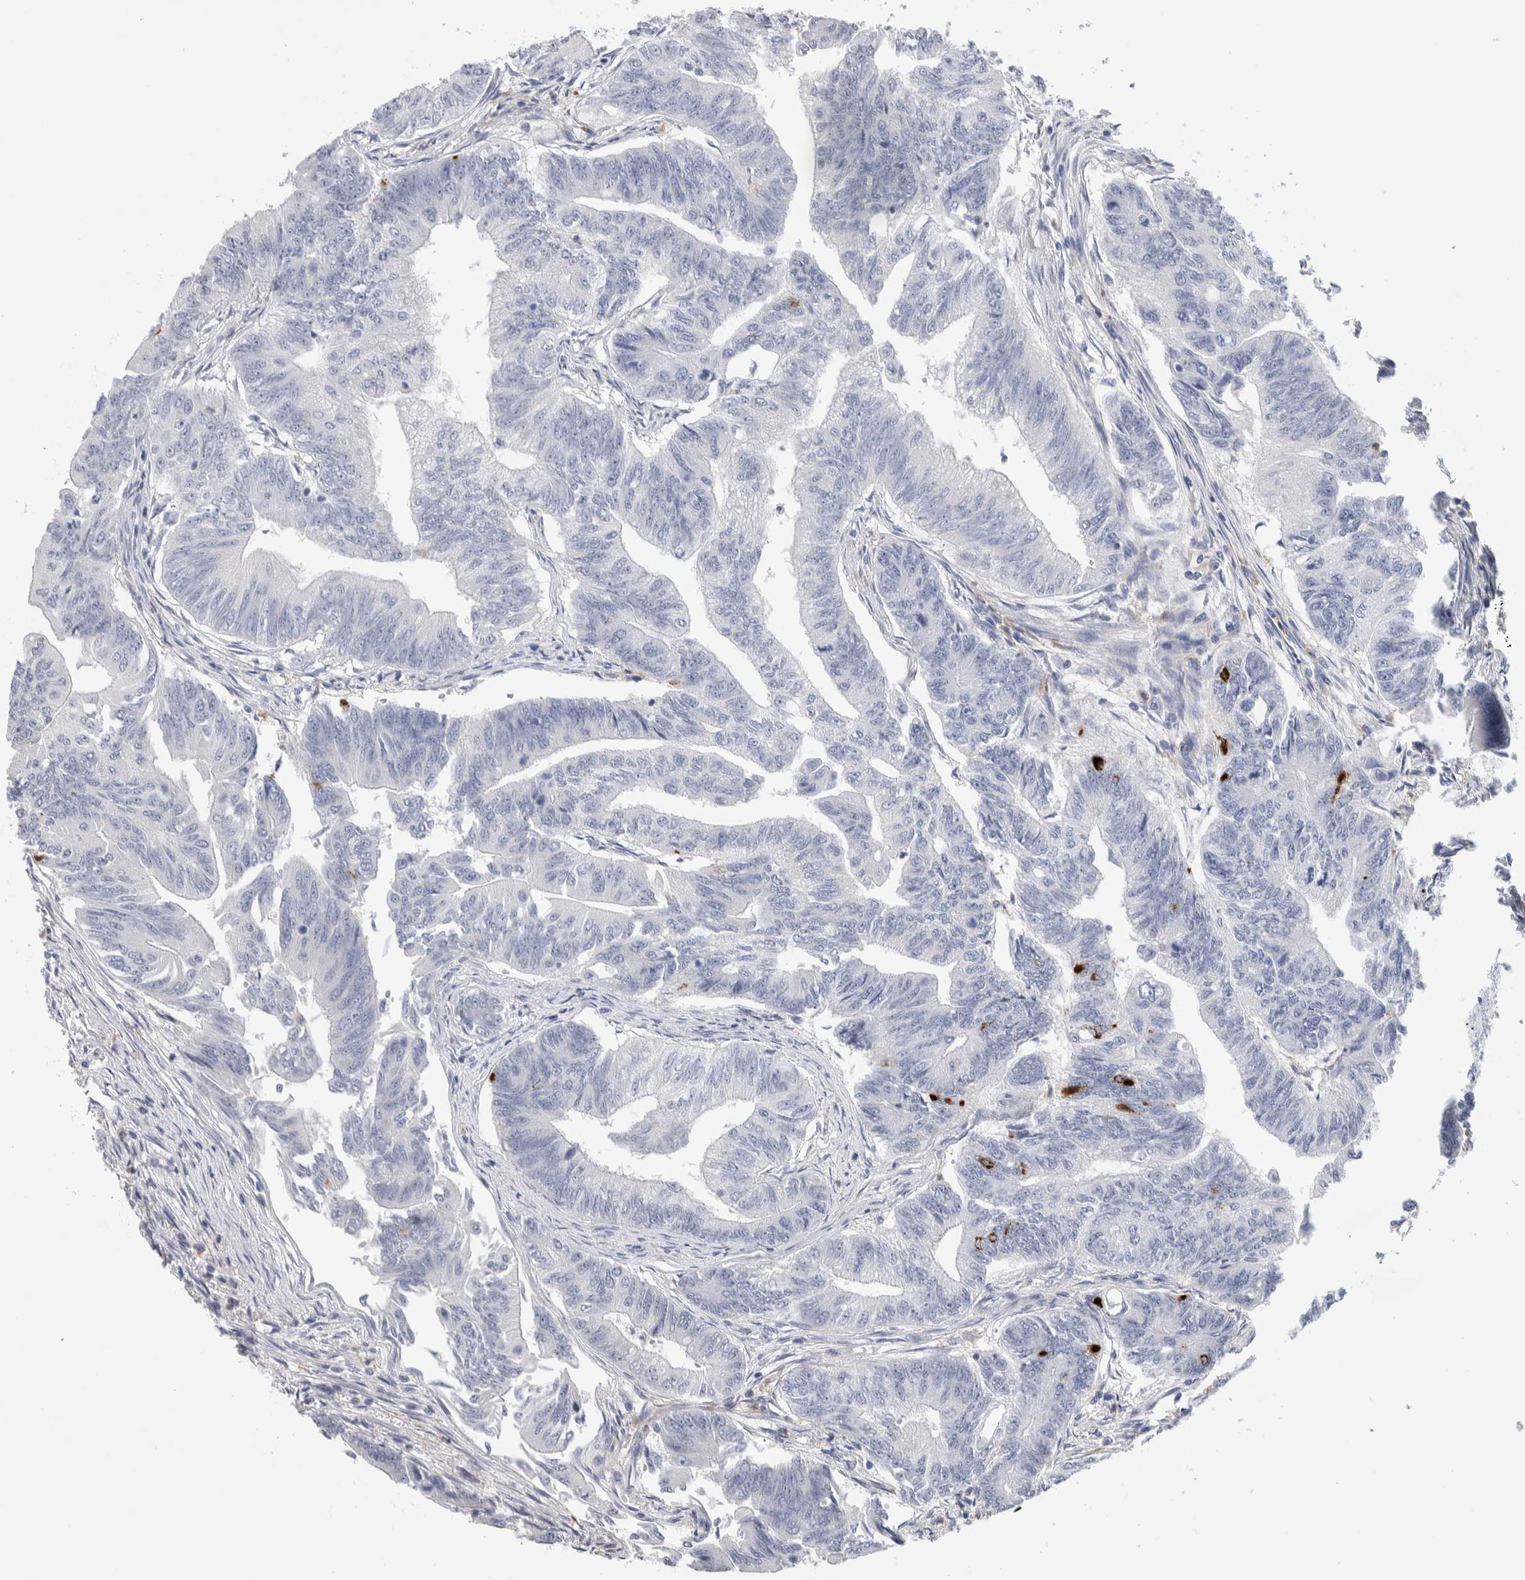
{"staining": {"intensity": "negative", "quantity": "none", "location": "none"}, "tissue": "colorectal cancer", "cell_type": "Tumor cells", "image_type": "cancer", "snomed": [{"axis": "morphology", "description": "Adenoma, NOS"}, {"axis": "morphology", "description": "Adenocarcinoma, NOS"}, {"axis": "topography", "description": "Colon"}], "caption": "High power microscopy histopathology image of an IHC image of adenoma (colorectal), revealing no significant expression in tumor cells. (Immunohistochemistry, brightfield microscopy, high magnification).", "gene": "LURAP1L", "patient": {"sex": "male", "age": 79}}